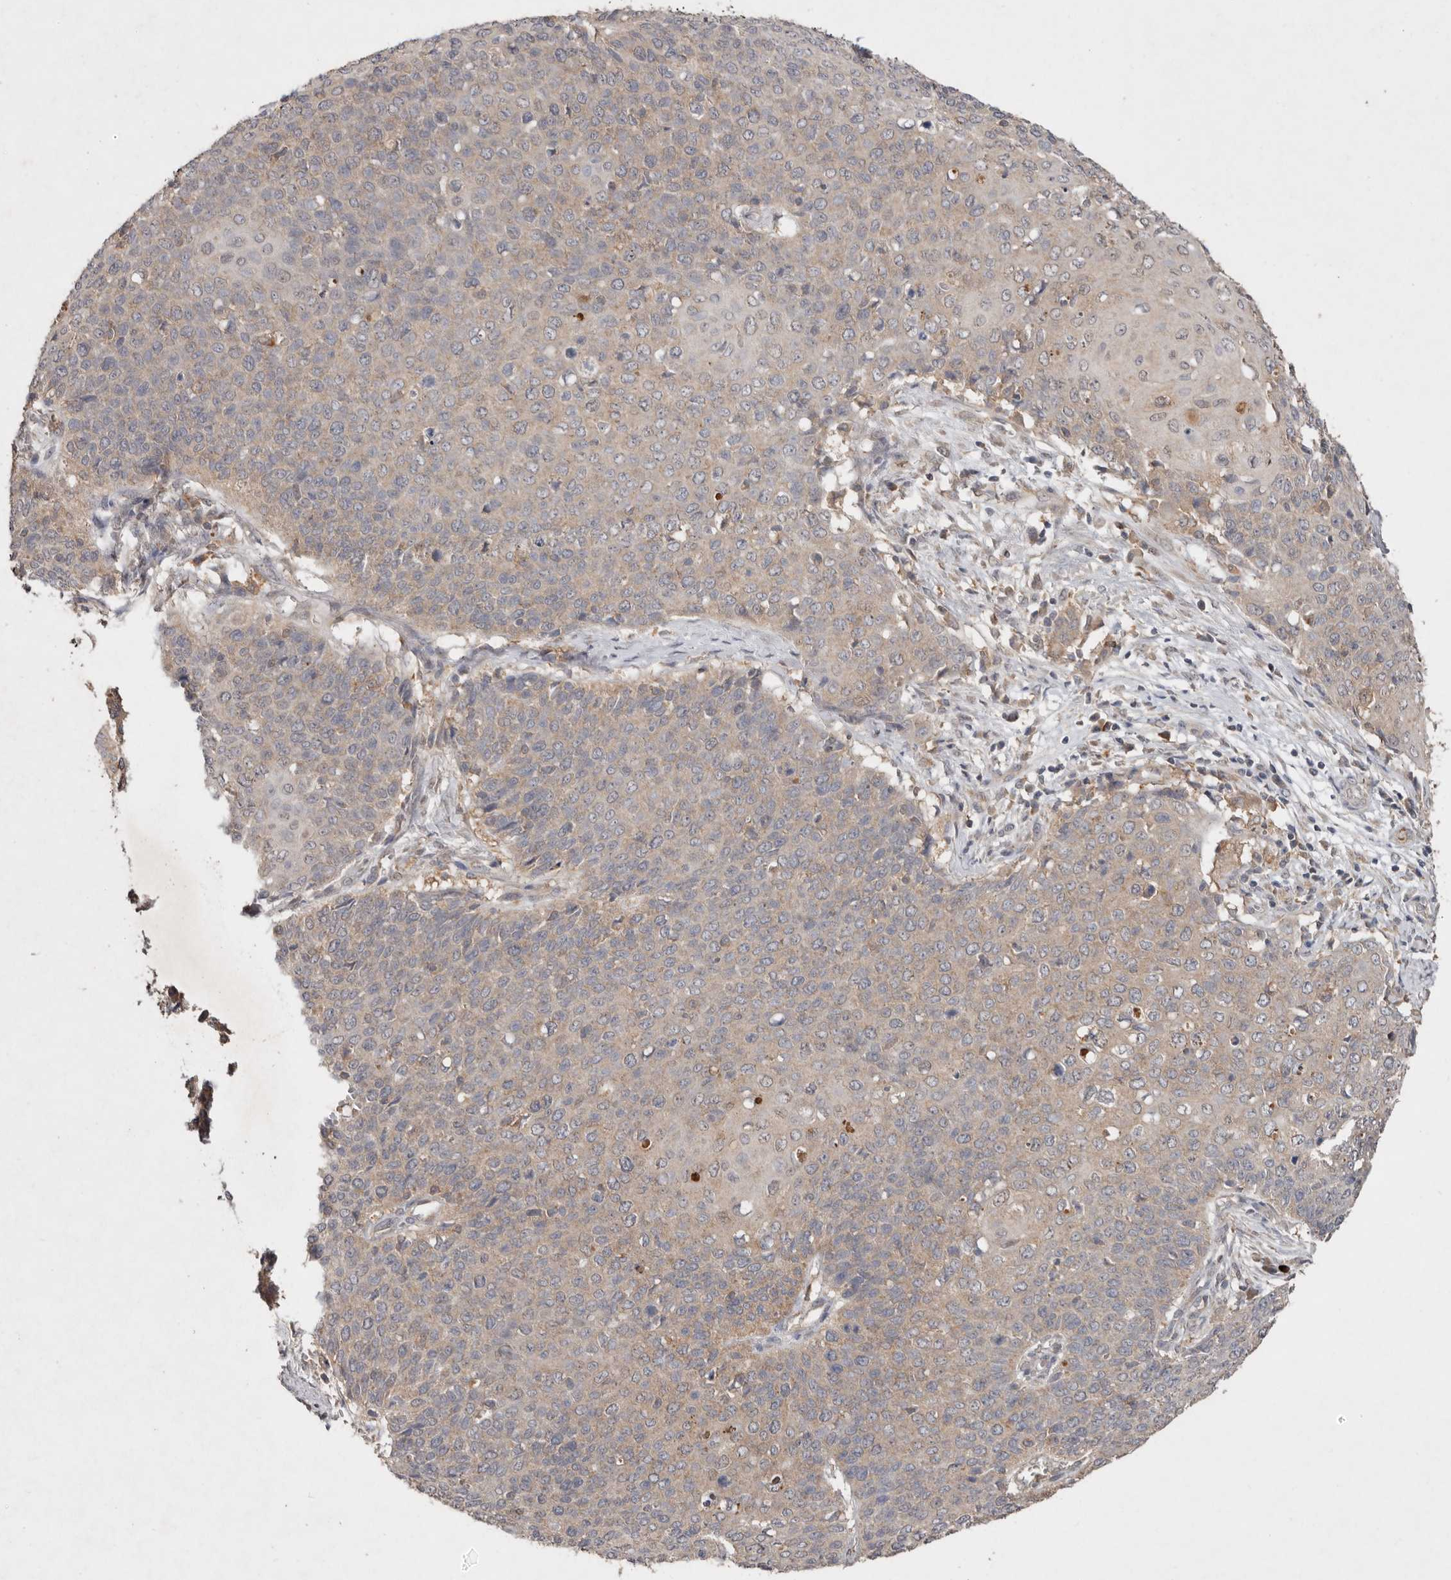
{"staining": {"intensity": "weak", "quantity": "25%-75%", "location": "cytoplasmic/membranous"}, "tissue": "cervical cancer", "cell_type": "Tumor cells", "image_type": "cancer", "snomed": [{"axis": "morphology", "description": "Squamous cell carcinoma, NOS"}, {"axis": "topography", "description": "Cervix"}], "caption": "IHC micrograph of neoplastic tissue: human cervical cancer (squamous cell carcinoma) stained using immunohistochemistry reveals low levels of weak protein expression localized specifically in the cytoplasmic/membranous of tumor cells, appearing as a cytoplasmic/membranous brown color.", "gene": "EDEM1", "patient": {"sex": "female", "age": 39}}